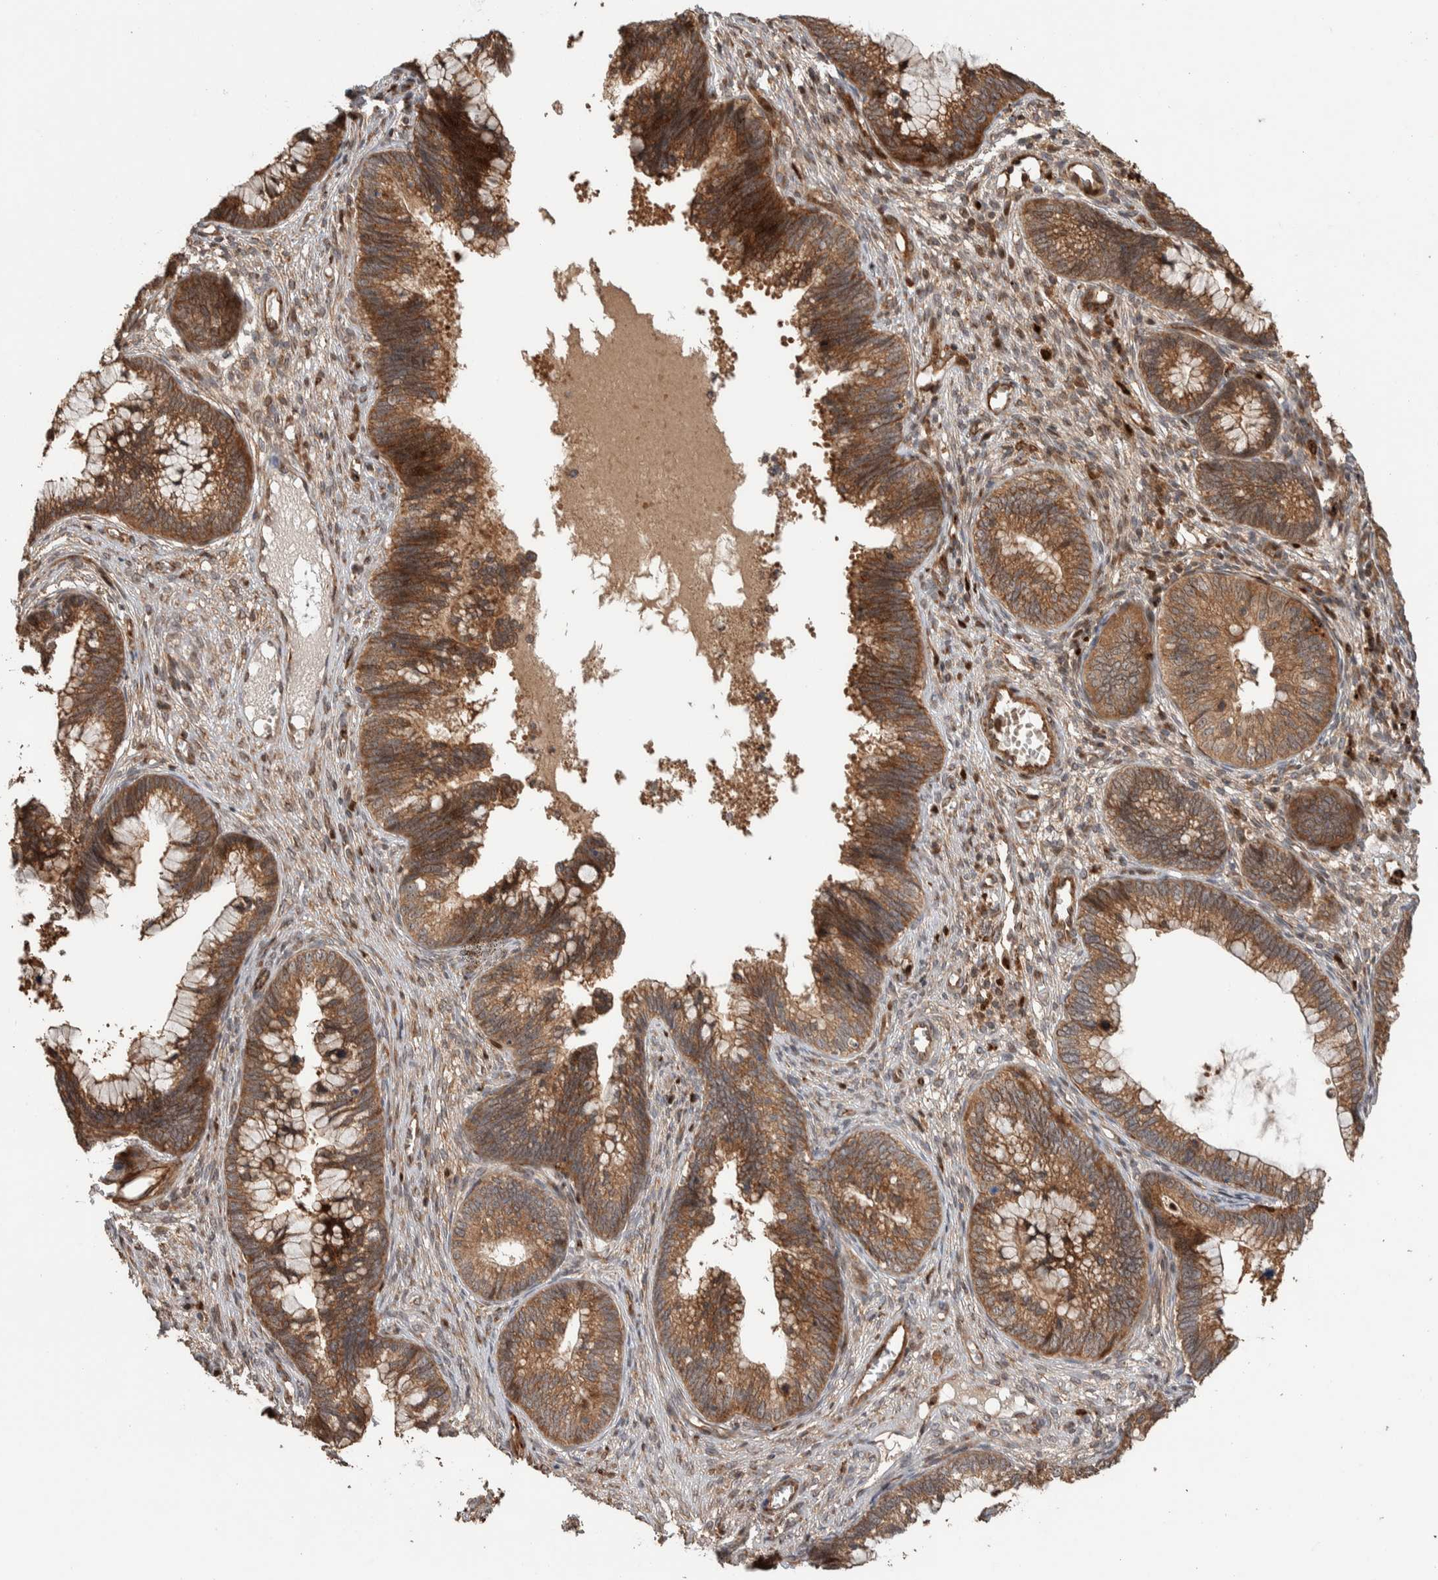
{"staining": {"intensity": "moderate", "quantity": ">75%", "location": "cytoplasmic/membranous"}, "tissue": "cervical cancer", "cell_type": "Tumor cells", "image_type": "cancer", "snomed": [{"axis": "morphology", "description": "Adenocarcinoma, NOS"}, {"axis": "topography", "description": "Cervix"}], "caption": "The photomicrograph displays a brown stain indicating the presence of a protein in the cytoplasmic/membranous of tumor cells in cervical cancer.", "gene": "VPS53", "patient": {"sex": "female", "age": 44}}